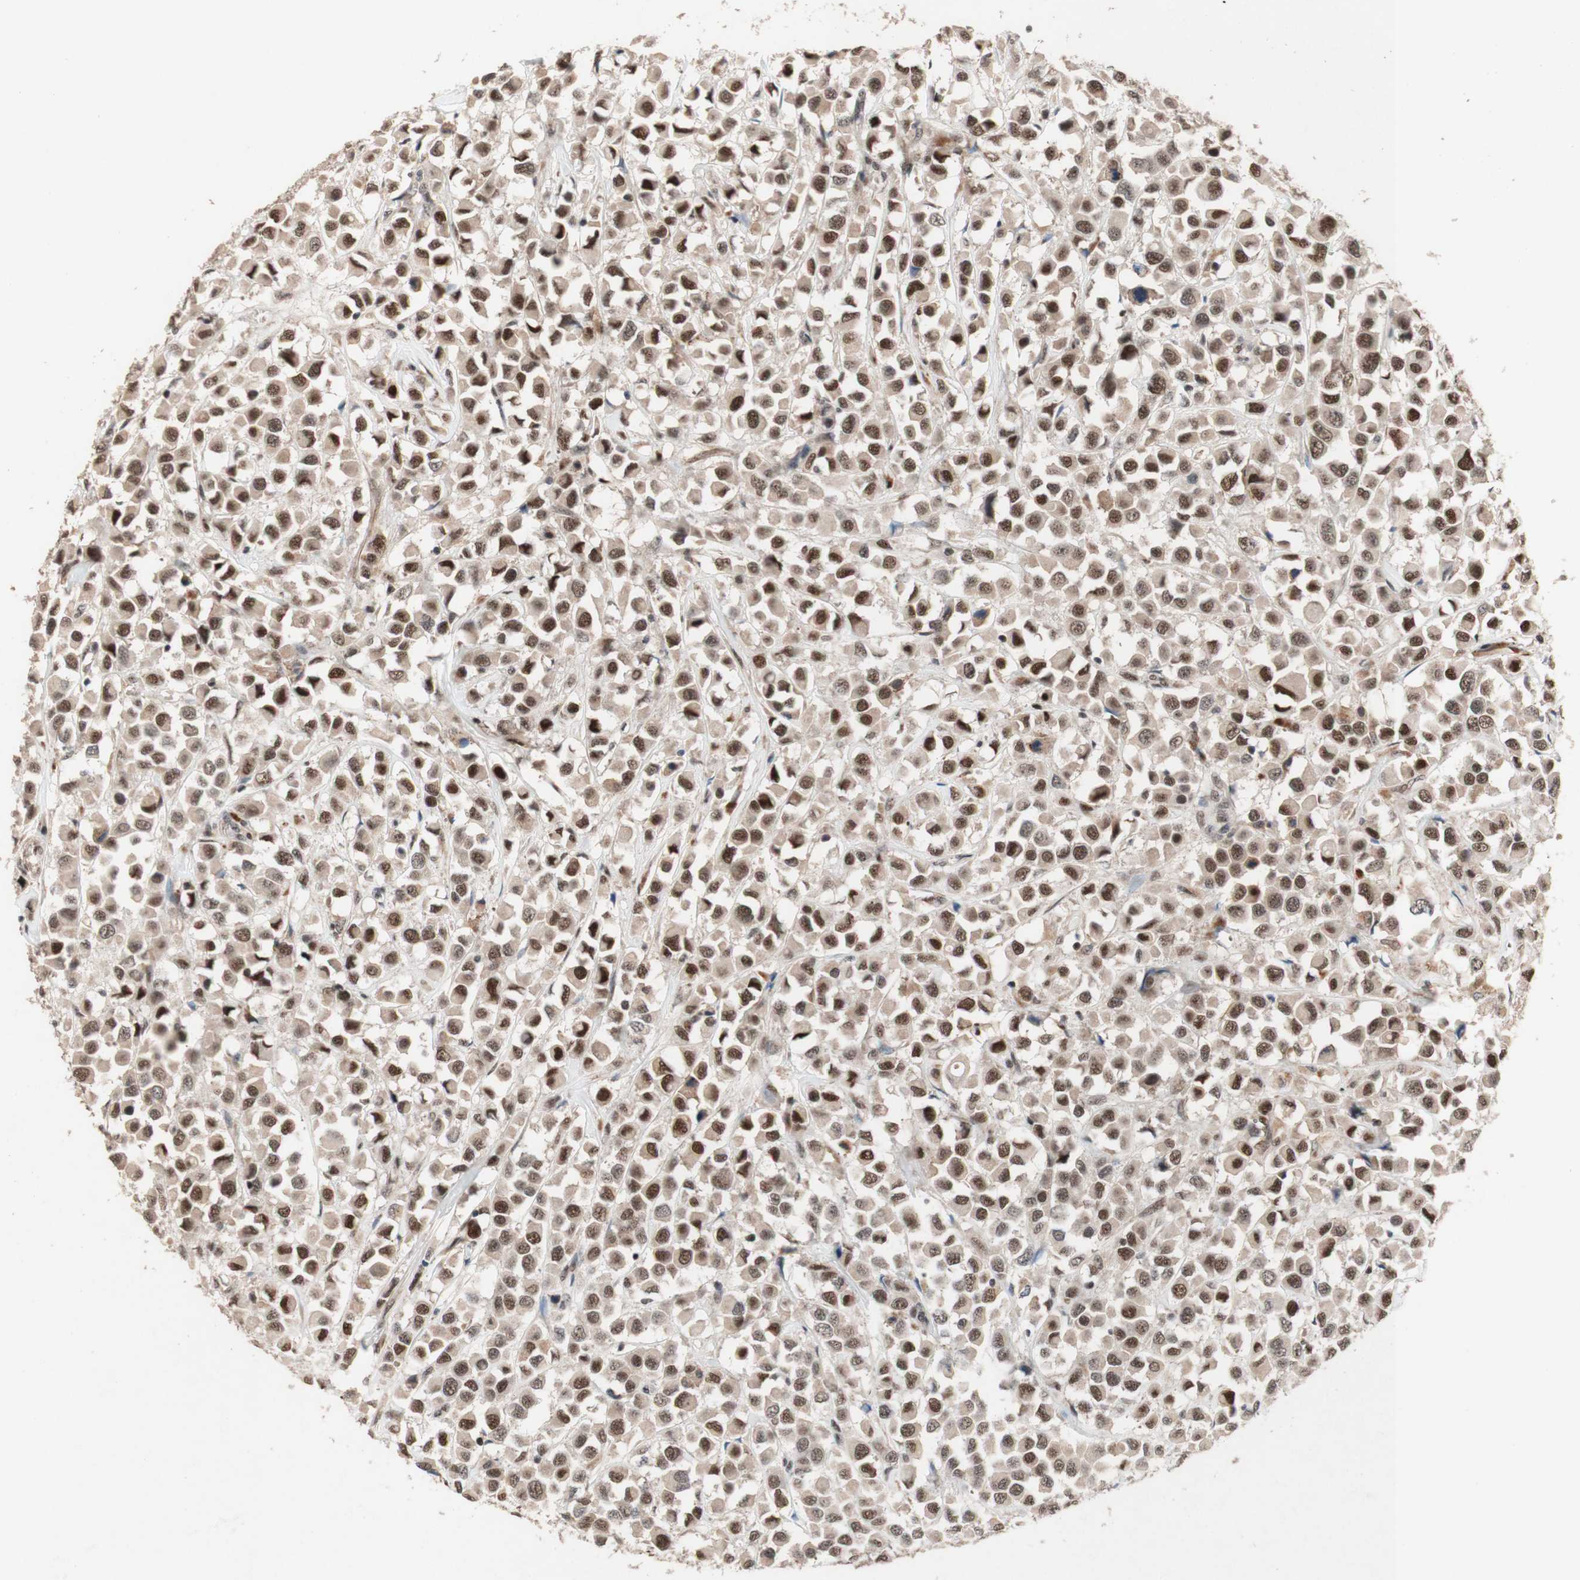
{"staining": {"intensity": "moderate", "quantity": ">75%", "location": "nuclear"}, "tissue": "breast cancer", "cell_type": "Tumor cells", "image_type": "cancer", "snomed": [{"axis": "morphology", "description": "Duct carcinoma"}, {"axis": "topography", "description": "Breast"}], "caption": "IHC histopathology image of infiltrating ductal carcinoma (breast) stained for a protein (brown), which displays medium levels of moderate nuclear staining in approximately >75% of tumor cells.", "gene": "TLE1", "patient": {"sex": "female", "age": 61}}